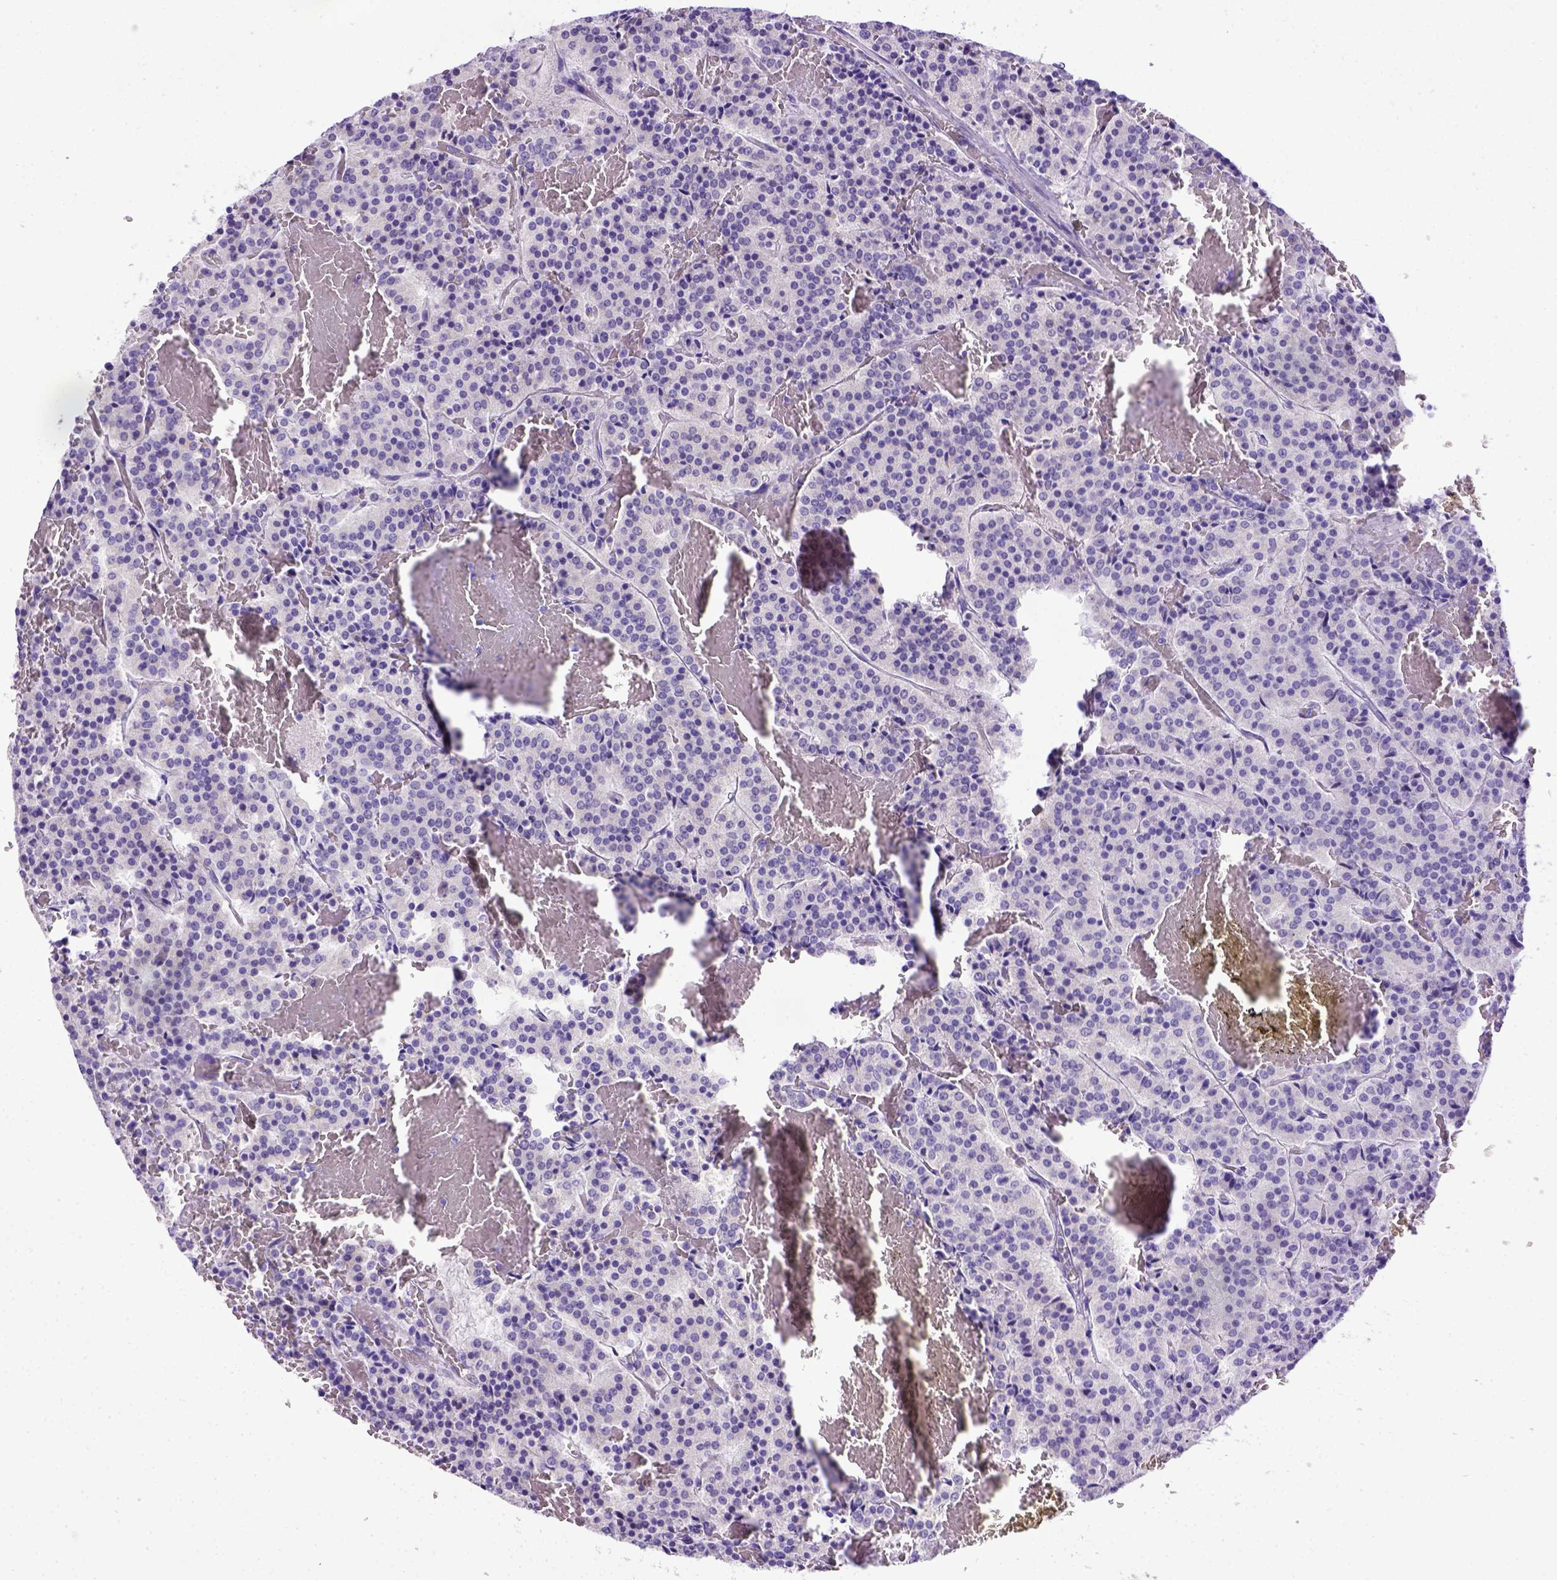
{"staining": {"intensity": "negative", "quantity": "none", "location": "none"}, "tissue": "carcinoid", "cell_type": "Tumor cells", "image_type": "cancer", "snomed": [{"axis": "morphology", "description": "Carcinoid, malignant, NOS"}, {"axis": "topography", "description": "Lung"}], "caption": "Immunohistochemistry (IHC) micrograph of human carcinoid stained for a protein (brown), which shows no expression in tumor cells. (Brightfield microscopy of DAB (3,3'-diaminobenzidine) immunohistochemistry (IHC) at high magnification).", "gene": "SPEF1", "patient": {"sex": "male", "age": 70}}